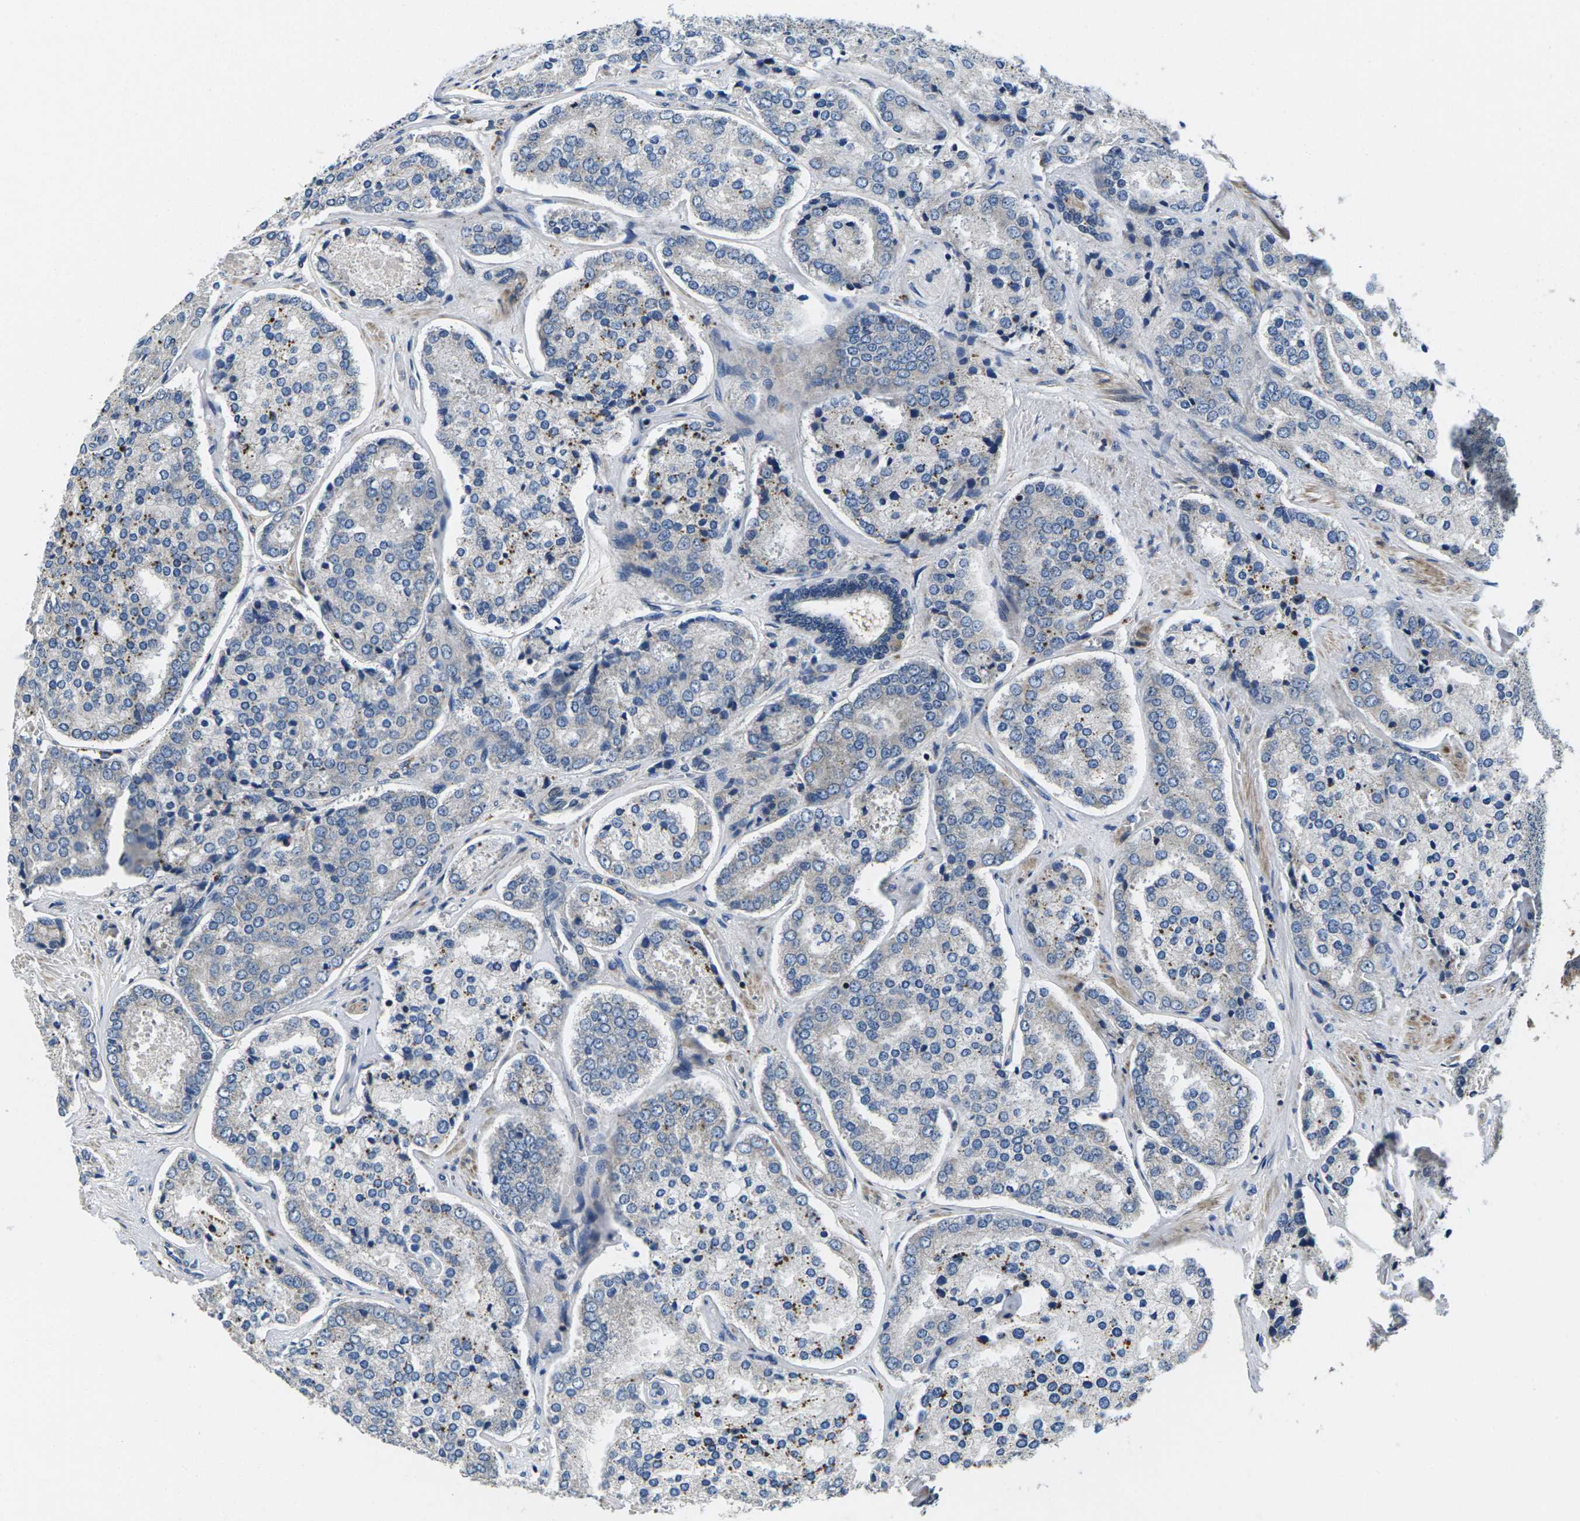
{"staining": {"intensity": "negative", "quantity": "none", "location": "none"}, "tissue": "prostate cancer", "cell_type": "Tumor cells", "image_type": "cancer", "snomed": [{"axis": "morphology", "description": "Adenocarcinoma, High grade"}, {"axis": "topography", "description": "Prostate"}], "caption": "This image is of prostate cancer stained with immunohistochemistry (IHC) to label a protein in brown with the nuclei are counter-stained blue. There is no positivity in tumor cells. (DAB immunohistochemistry, high magnification).", "gene": "PLCE1", "patient": {"sex": "male", "age": 65}}